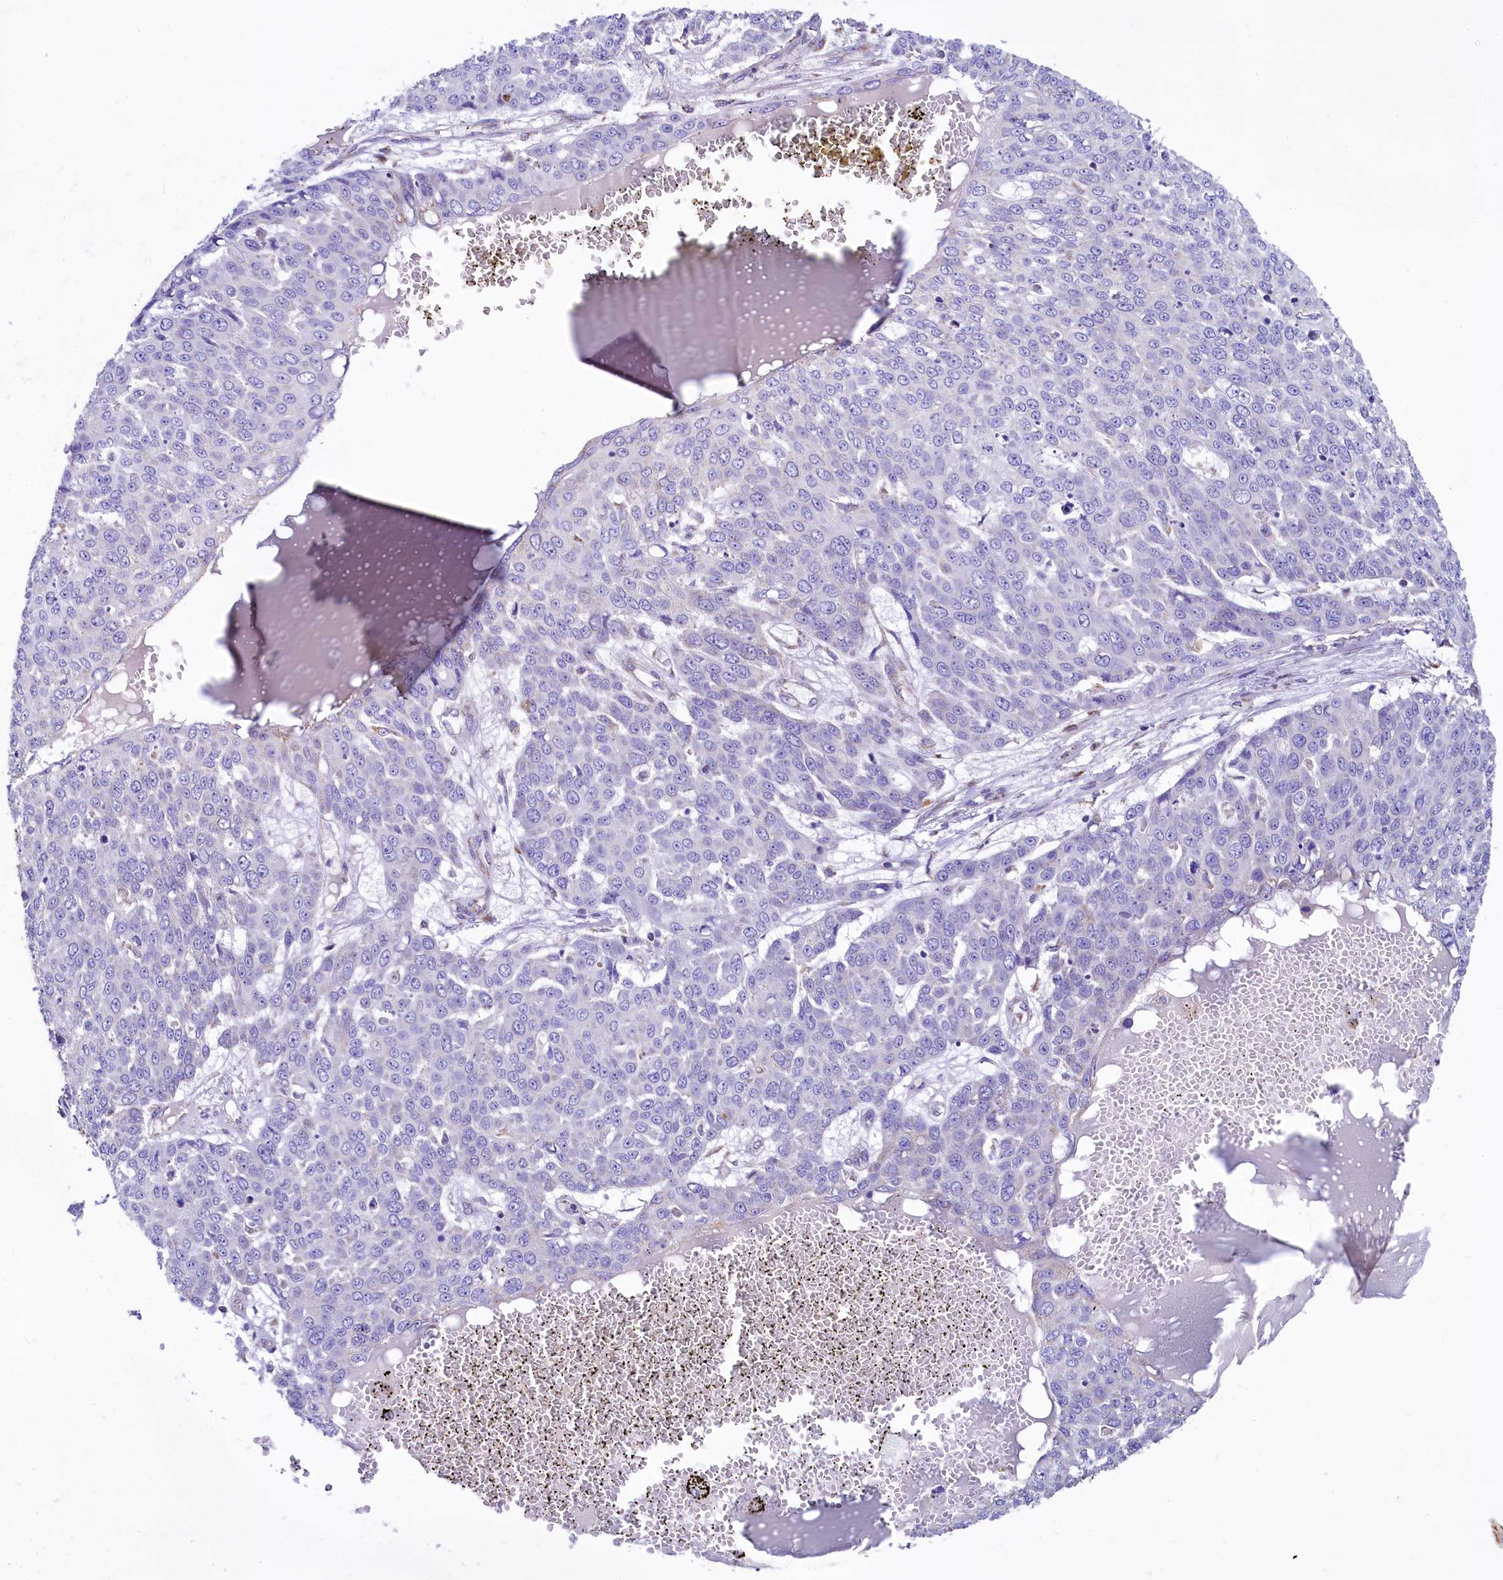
{"staining": {"intensity": "negative", "quantity": "none", "location": "none"}, "tissue": "skin cancer", "cell_type": "Tumor cells", "image_type": "cancer", "snomed": [{"axis": "morphology", "description": "Squamous cell carcinoma, NOS"}, {"axis": "topography", "description": "Skin"}], "caption": "Photomicrograph shows no significant protein staining in tumor cells of skin cancer (squamous cell carcinoma).", "gene": "IDH3A", "patient": {"sex": "male", "age": 71}}